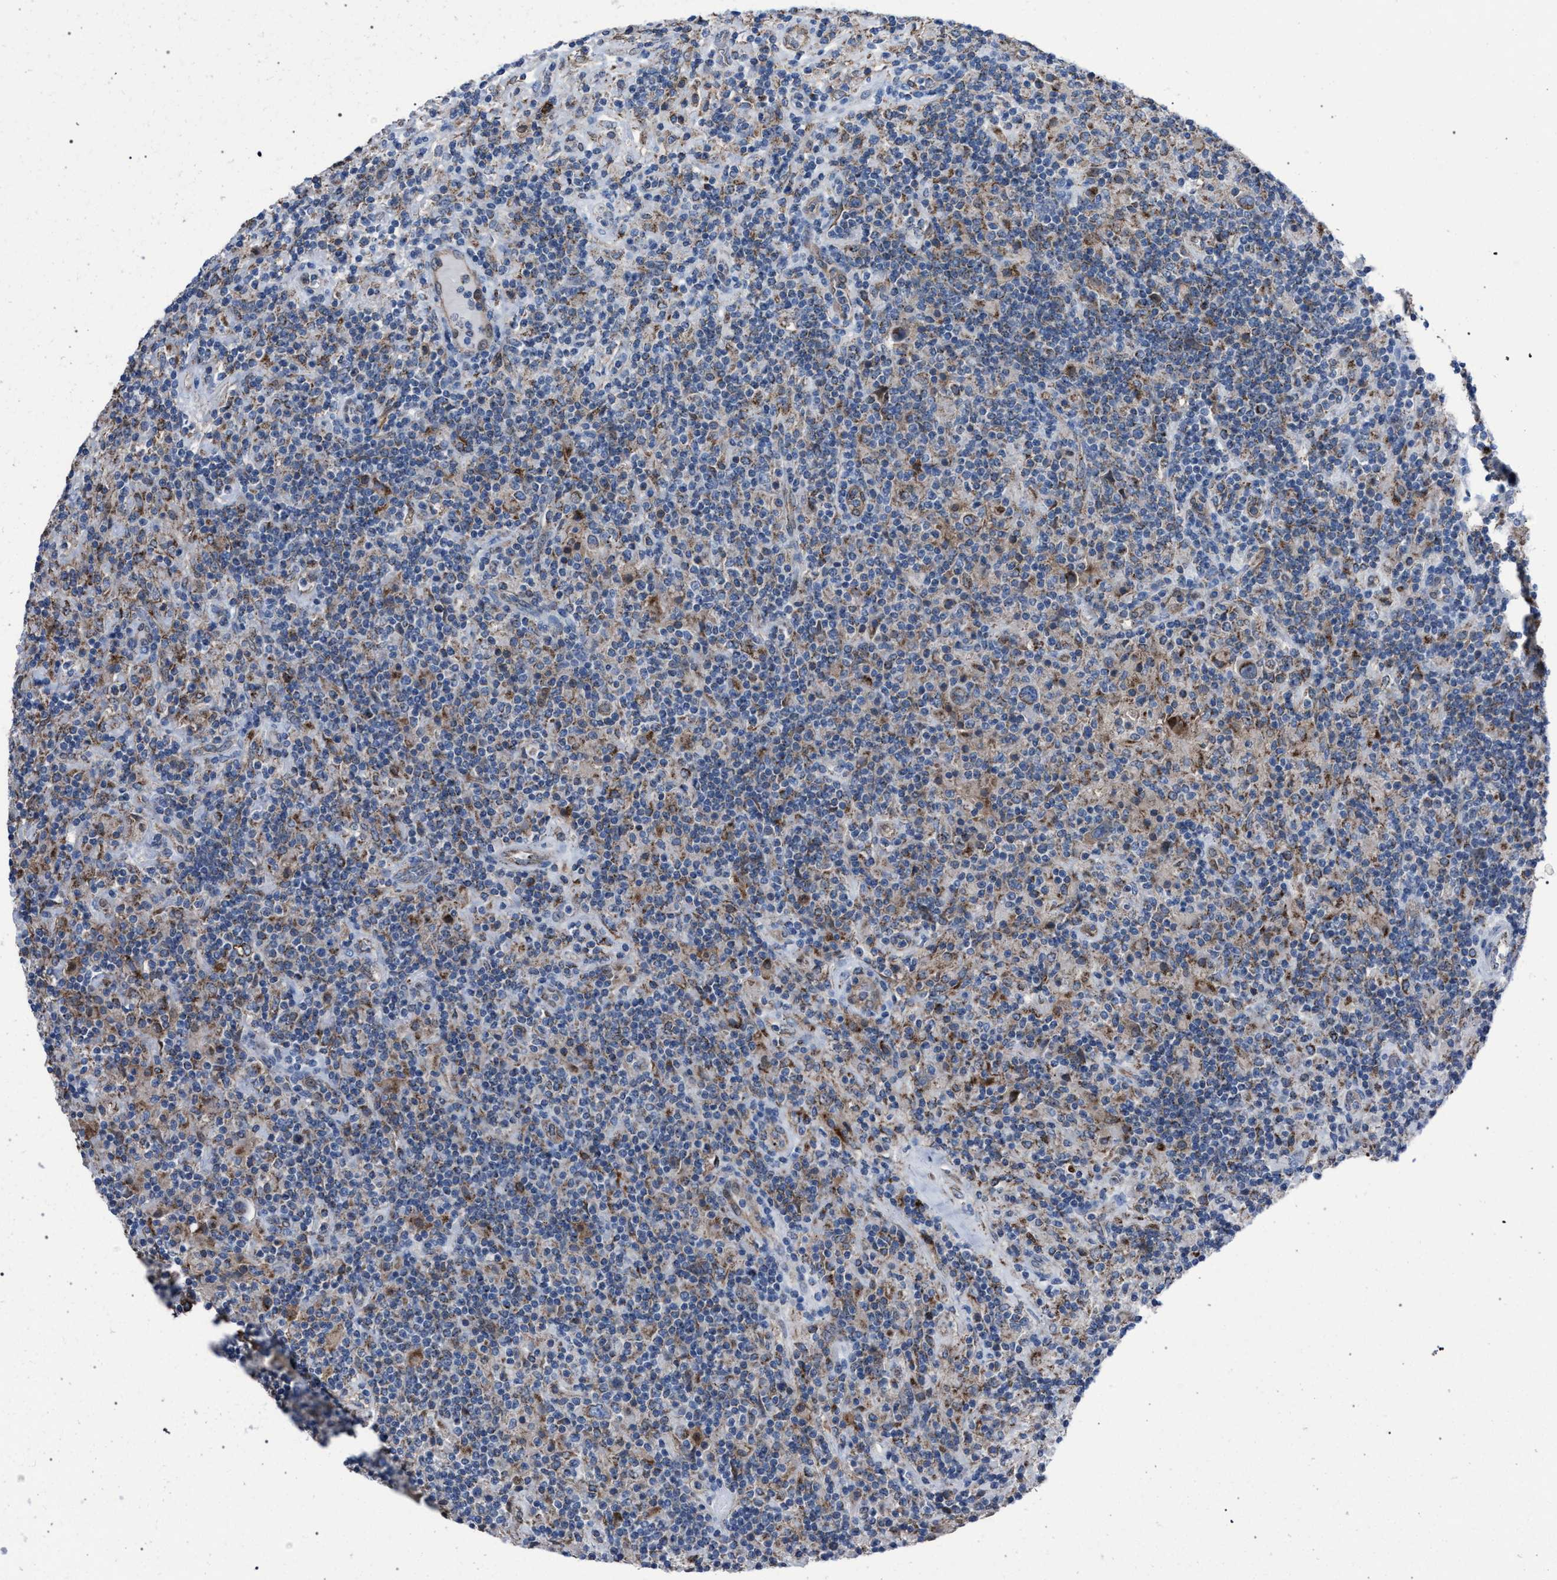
{"staining": {"intensity": "weak", "quantity": ">75%", "location": "cytoplasmic/membranous"}, "tissue": "lymphoma", "cell_type": "Tumor cells", "image_type": "cancer", "snomed": [{"axis": "morphology", "description": "Hodgkin's disease, NOS"}, {"axis": "topography", "description": "Lymph node"}], "caption": "Weak cytoplasmic/membranous expression for a protein is identified in about >75% of tumor cells of lymphoma using immunohistochemistry (IHC).", "gene": "HSD17B4", "patient": {"sex": "male", "age": 70}}